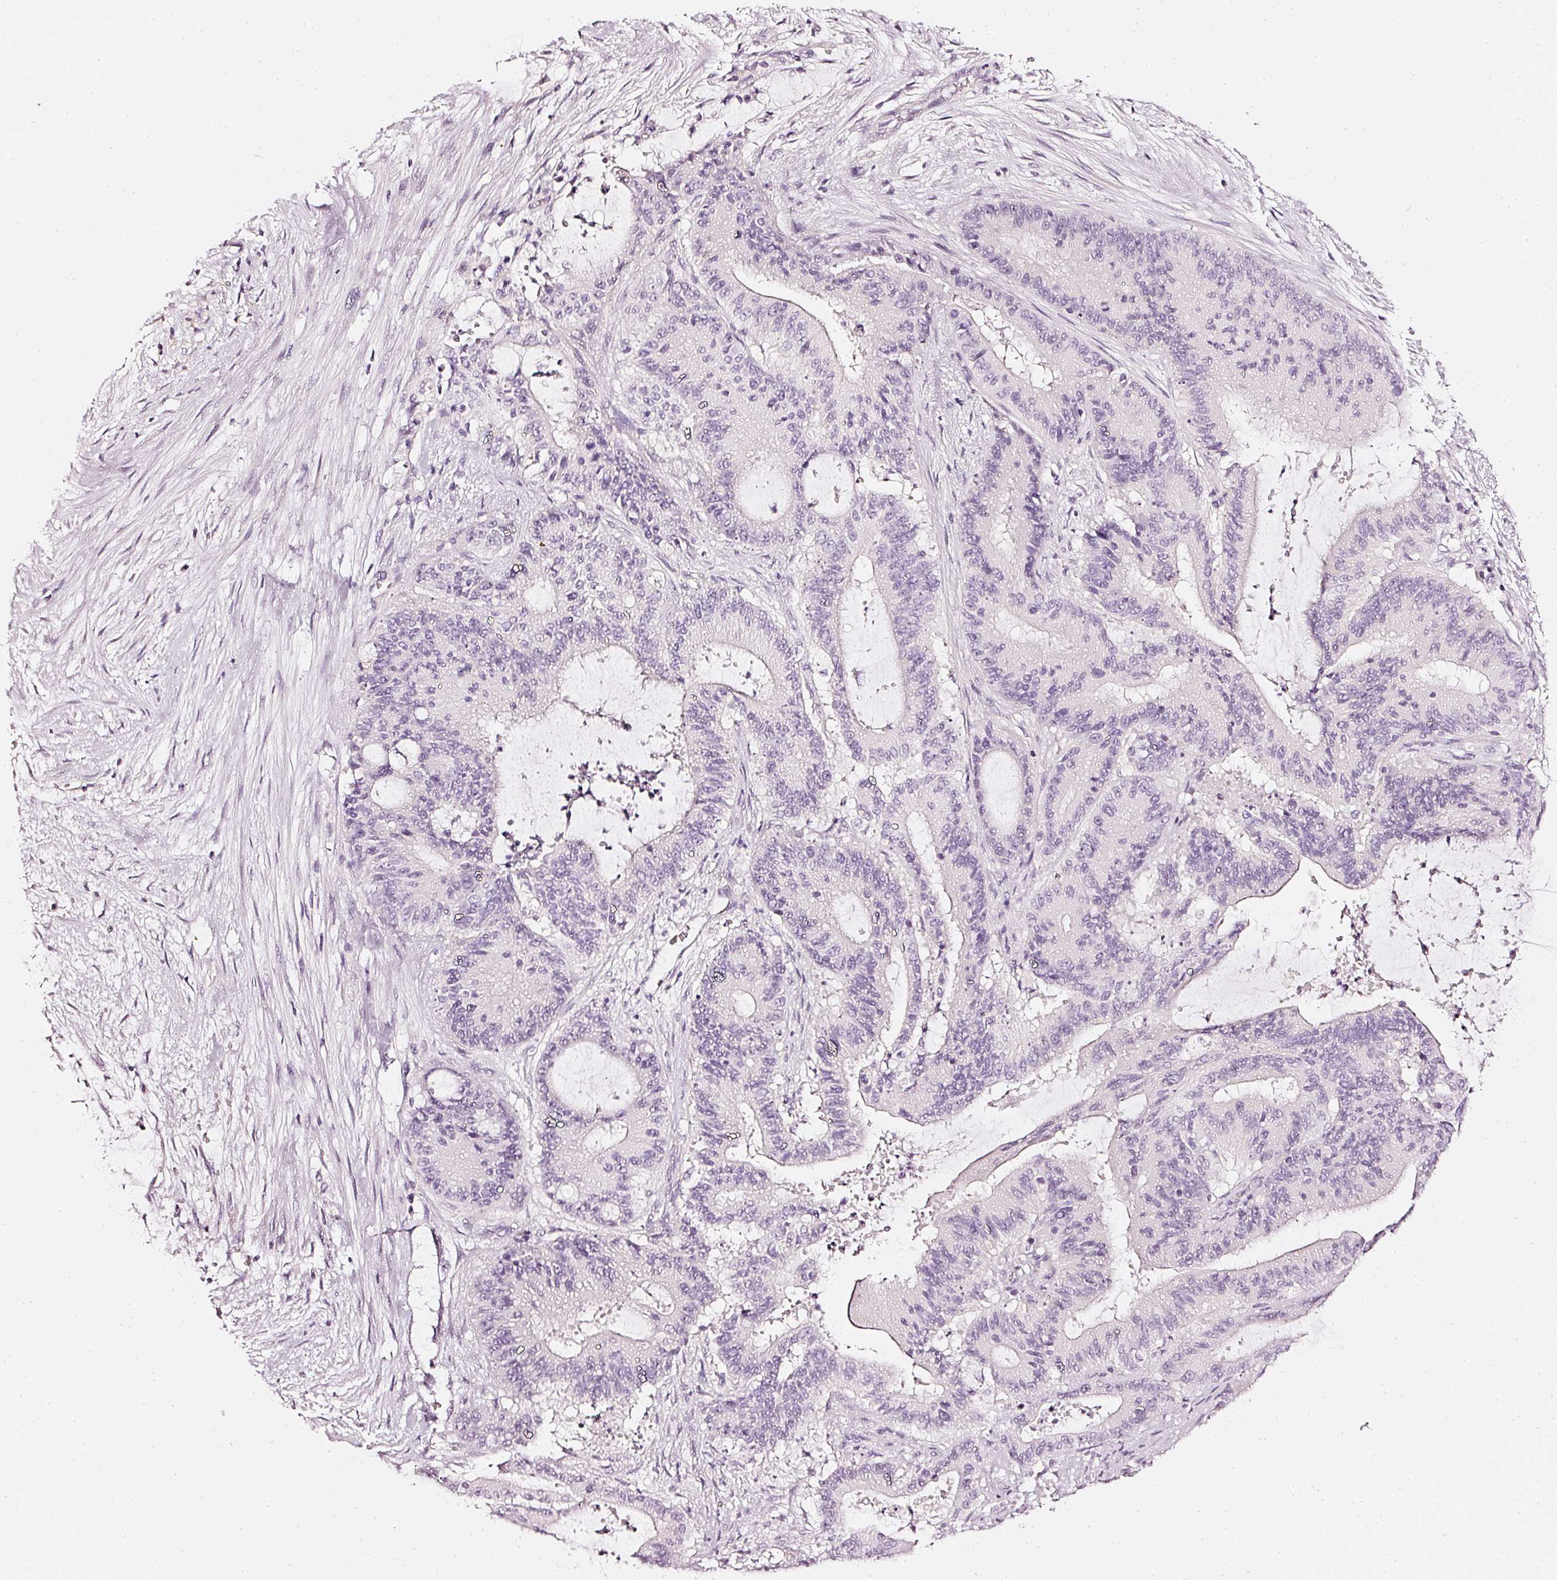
{"staining": {"intensity": "negative", "quantity": "none", "location": "none"}, "tissue": "liver cancer", "cell_type": "Tumor cells", "image_type": "cancer", "snomed": [{"axis": "morphology", "description": "Normal tissue, NOS"}, {"axis": "morphology", "description": "Cholangiocarcinoma"}, {"axis": "topography", "description": "Liver"}, {"axis": "topography", "description": "Peripheral nerve tissue"}], "caption": "A histopathology image of human liver cancer is negative for staining in tumor cells. (IHC, brightfield microscopy, high magnification).", "gene": "CNP", "patient": {"sex": "female", "age": 73}}